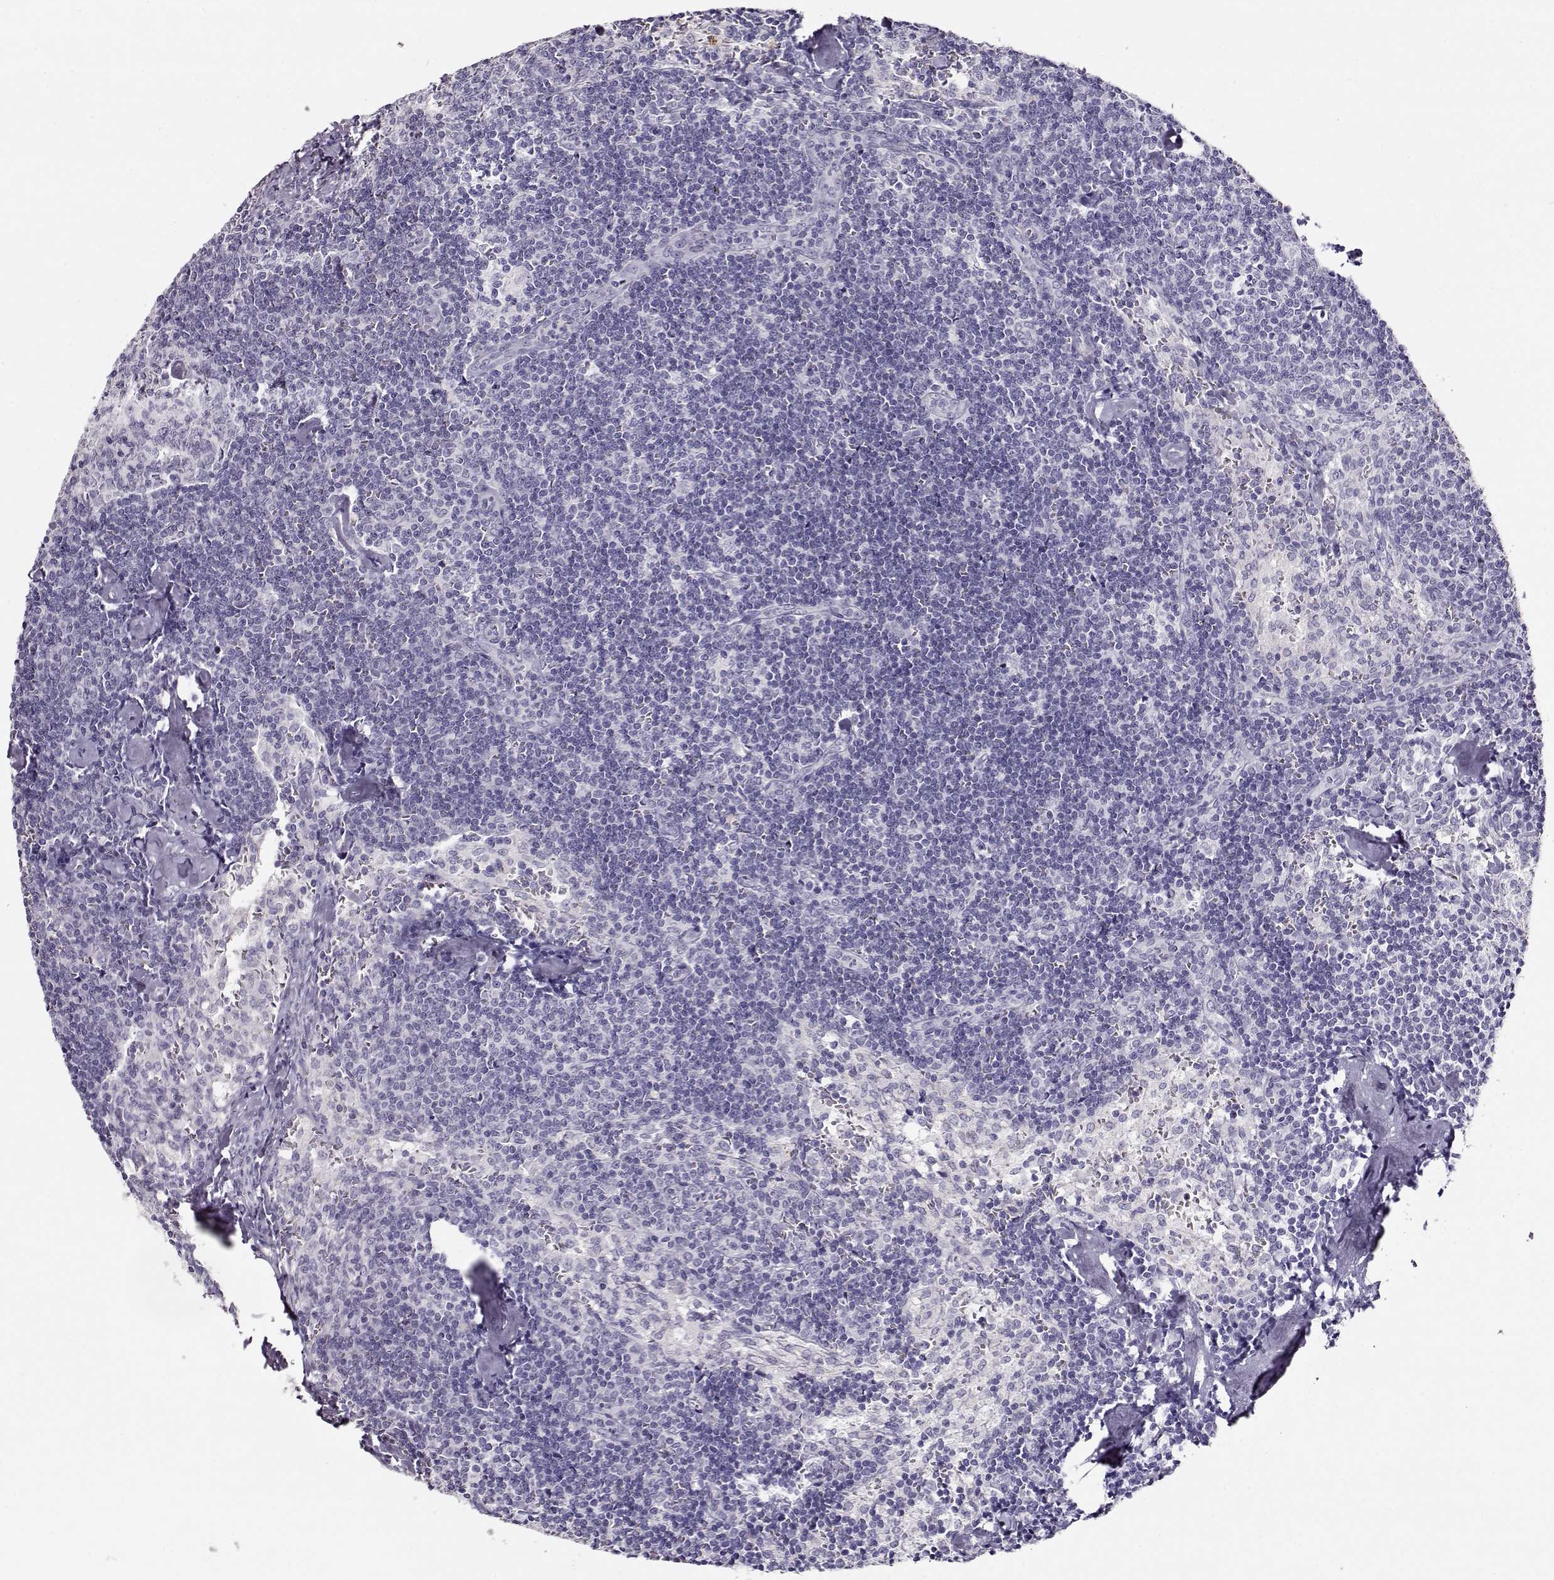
{"staining": {"intensity": "negative", "quantity": "none", "location": "none"}, "tissue": "lymph node", "cell_type": "Germinal center cells", "image_type": "normal", "snomed": [{"axis": "morphology", "description": "Normal tissue, NOS"}, {"axis": "topography", "description": "Lymph node"}], "caption": "DAB (3,3'-diaminobenzidine) immunohistochemical staining of normal human lymph node demonstrates no significant positivity in germinal center cells.", "gene": "RBM44", "patient": {"sex": "female", "age": 50}}